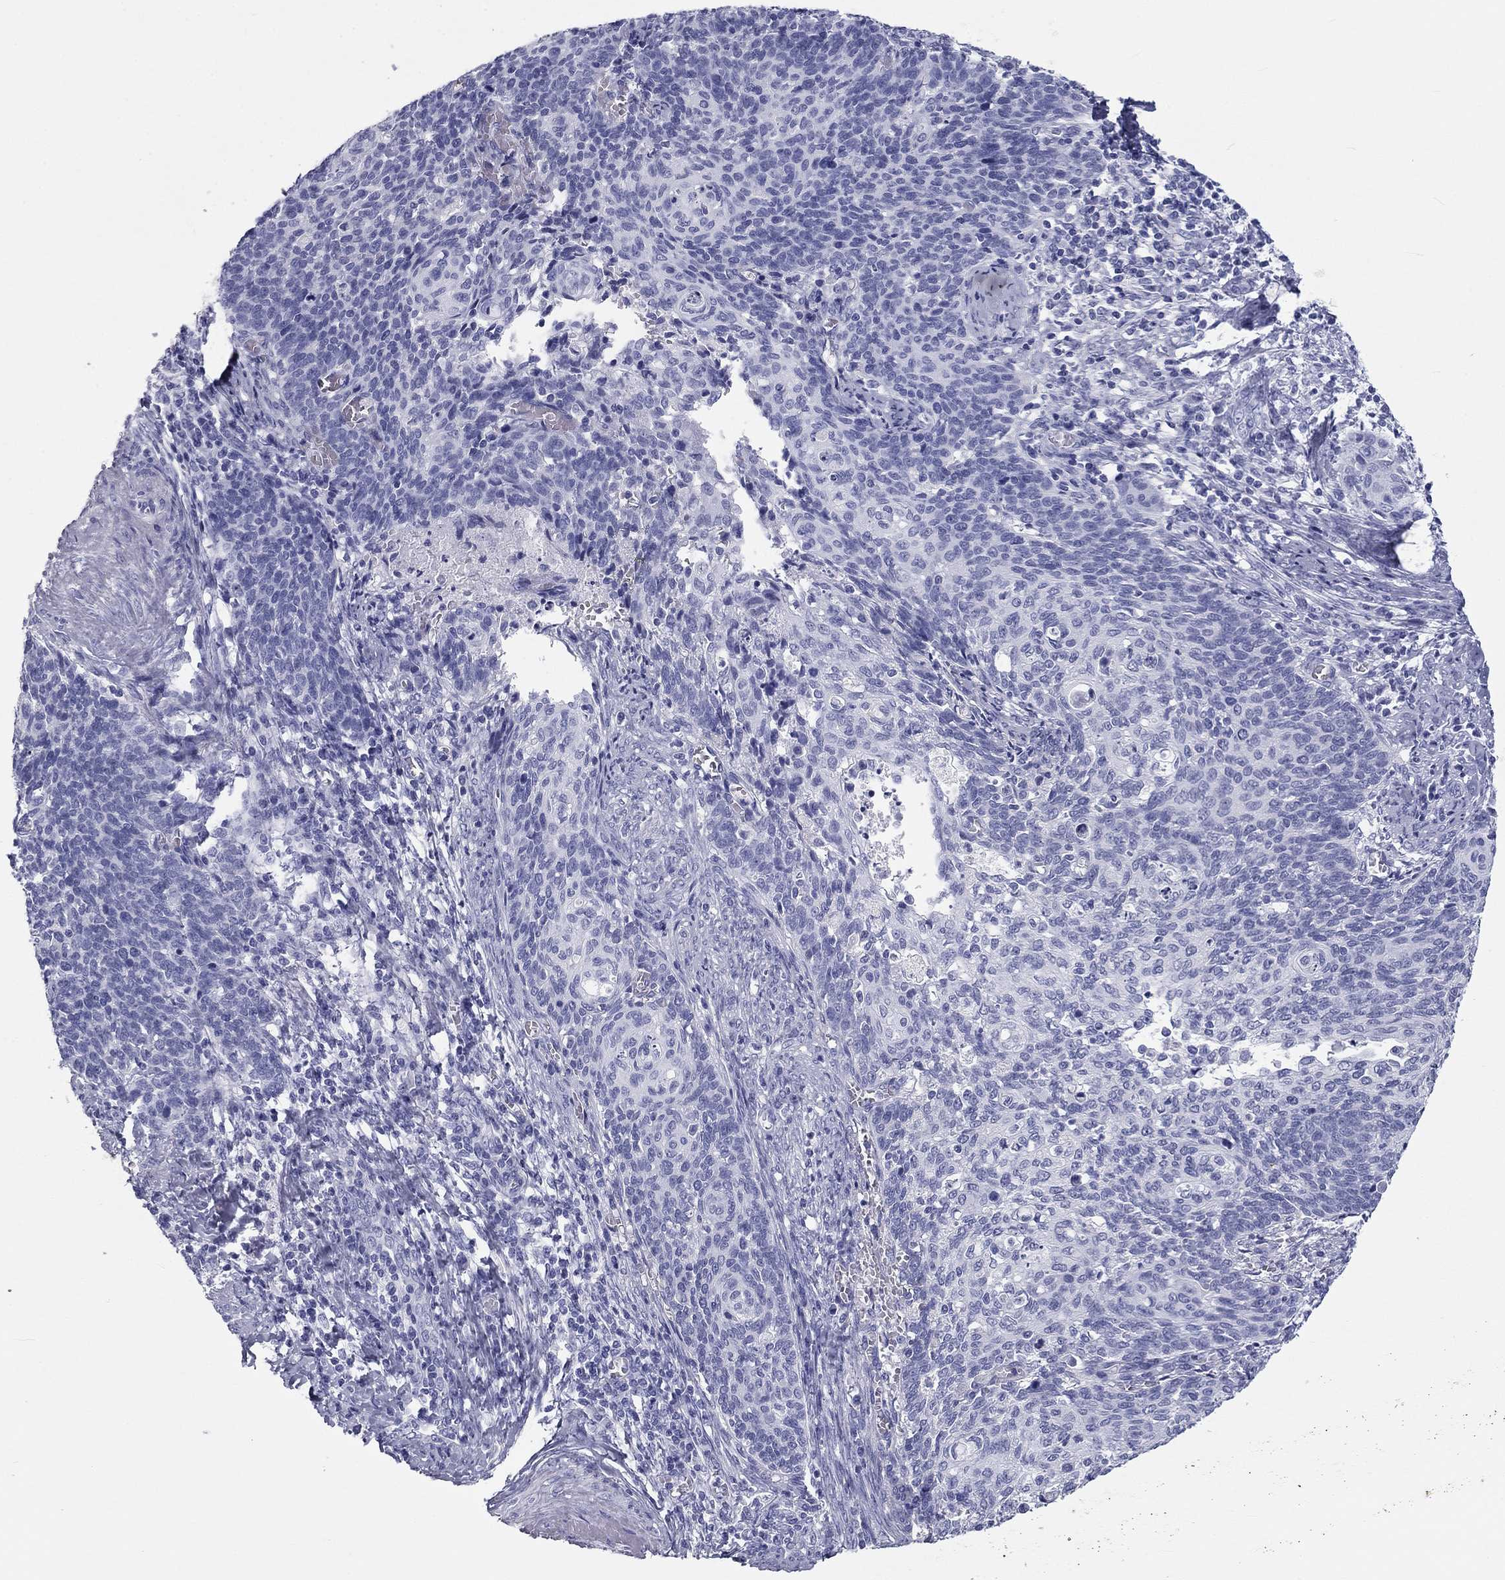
{"staining": {"intensity": "negative", "quantity": "none", "location": "none"}, "tissue": "cervical cancer", "cell_type": "Tumor cells", "image_type": "cancer", "snomed": [{"axis": "morphology", "description": "Normal tissue, NOS"}, {"axis": "morphology", "description": "Squamous cell carcinoma, NOS"}, {"axis": "topography", "description": "Cervix"}], "caption": "A photomicrograph of cervical squamous cell carcinoma stained for a protein shows no brown staining in tumor cells.", "gene": "DNALI1", "patient": {"sex": "female", "age": 39}}